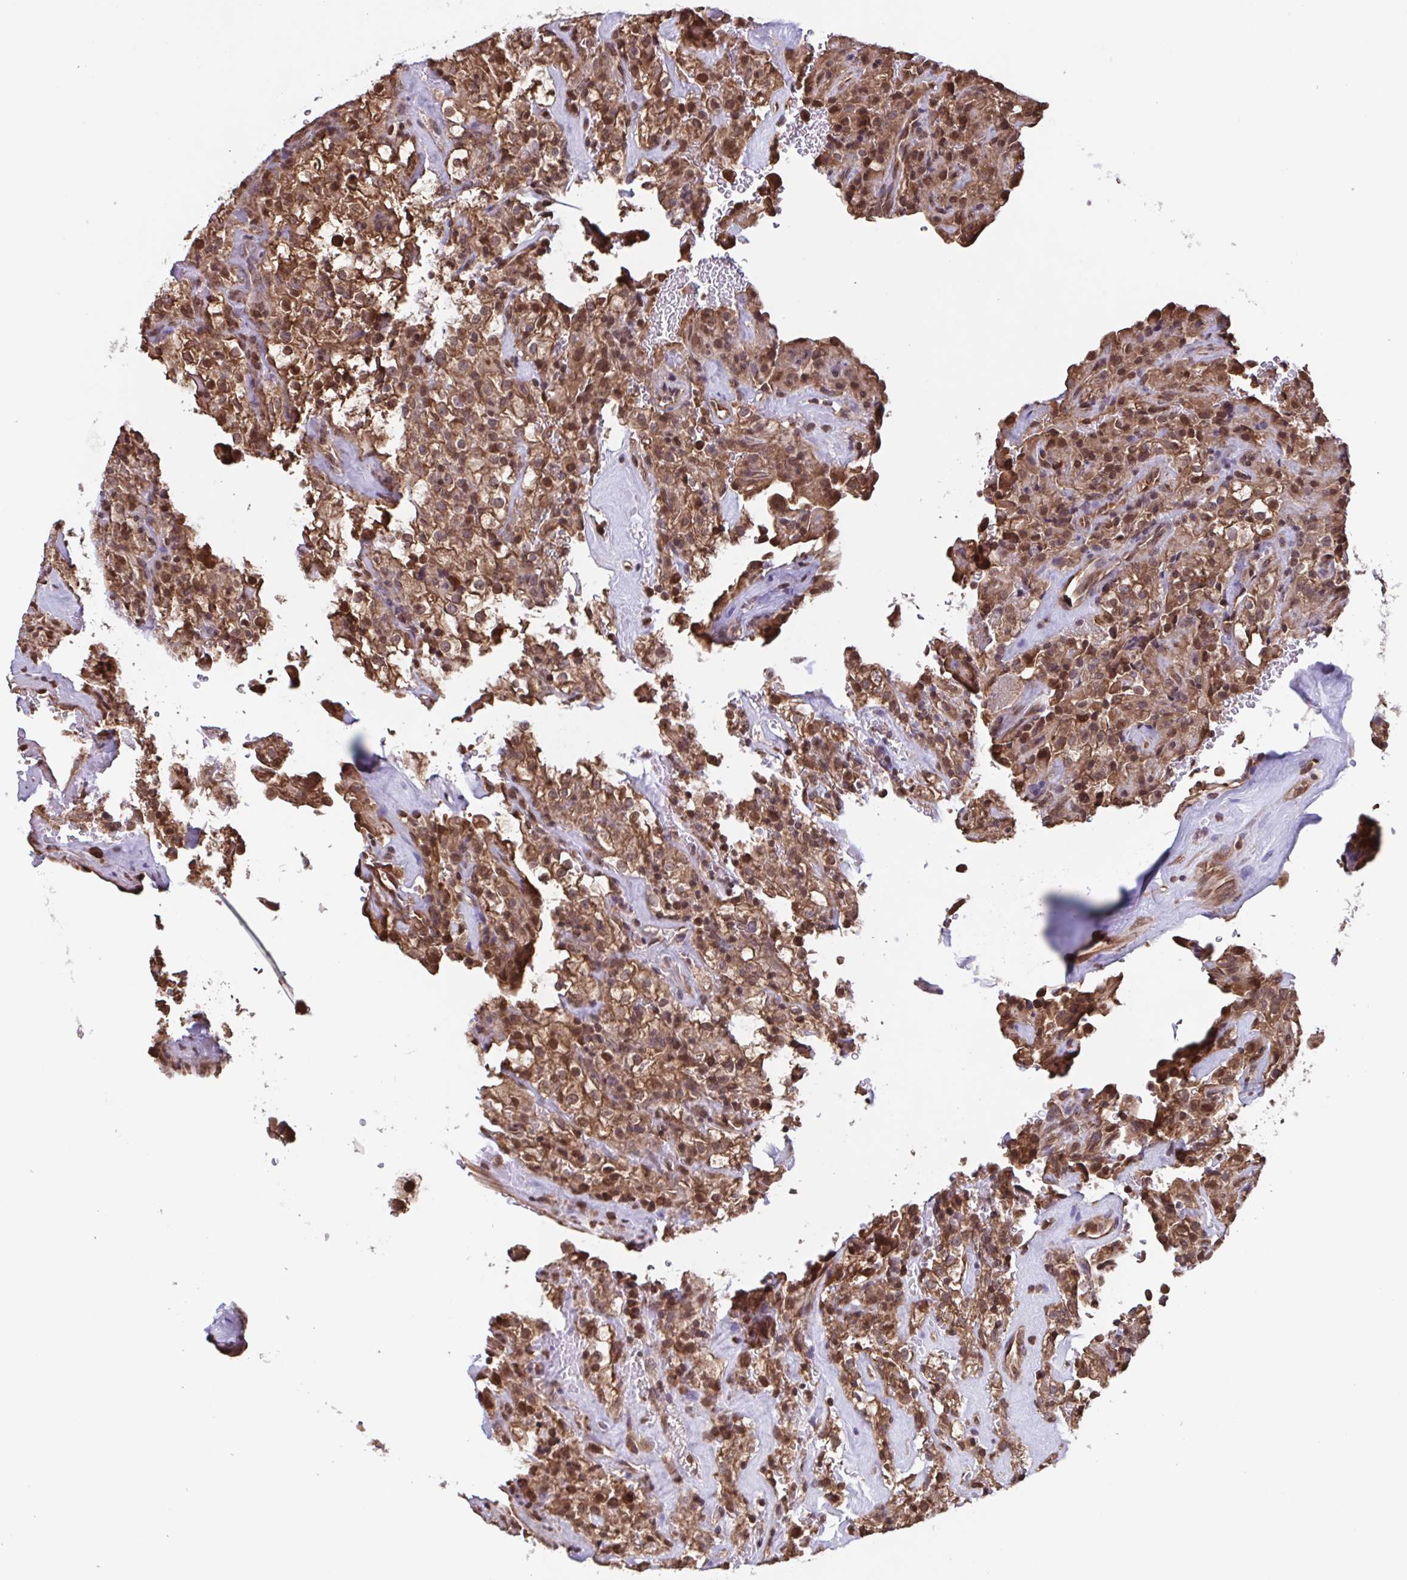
{"staining": {"intensity": "moderate", "quantity": ">75%", "location": "cytoplasmic/membranous,nuclear"}, "tissue": "renal cancer", "cell_type": "Tumor cells", "image_type": "cancer", "snomed": [{"axis": "morphology", "description": "Adenocarcinoma, NOS"}, {"axis": "topography", "description": "Kidney"}], "caption": "Immunohistochemistry (DAB) staining of human renal cancer (adenocarcinoma) demonstrates moderate cytoplasmic/membranous and nuclear protein positivity in about >75% of tumor cells.", "gene": "SEC63", "patient": {"sex": "female", "age": 74}}